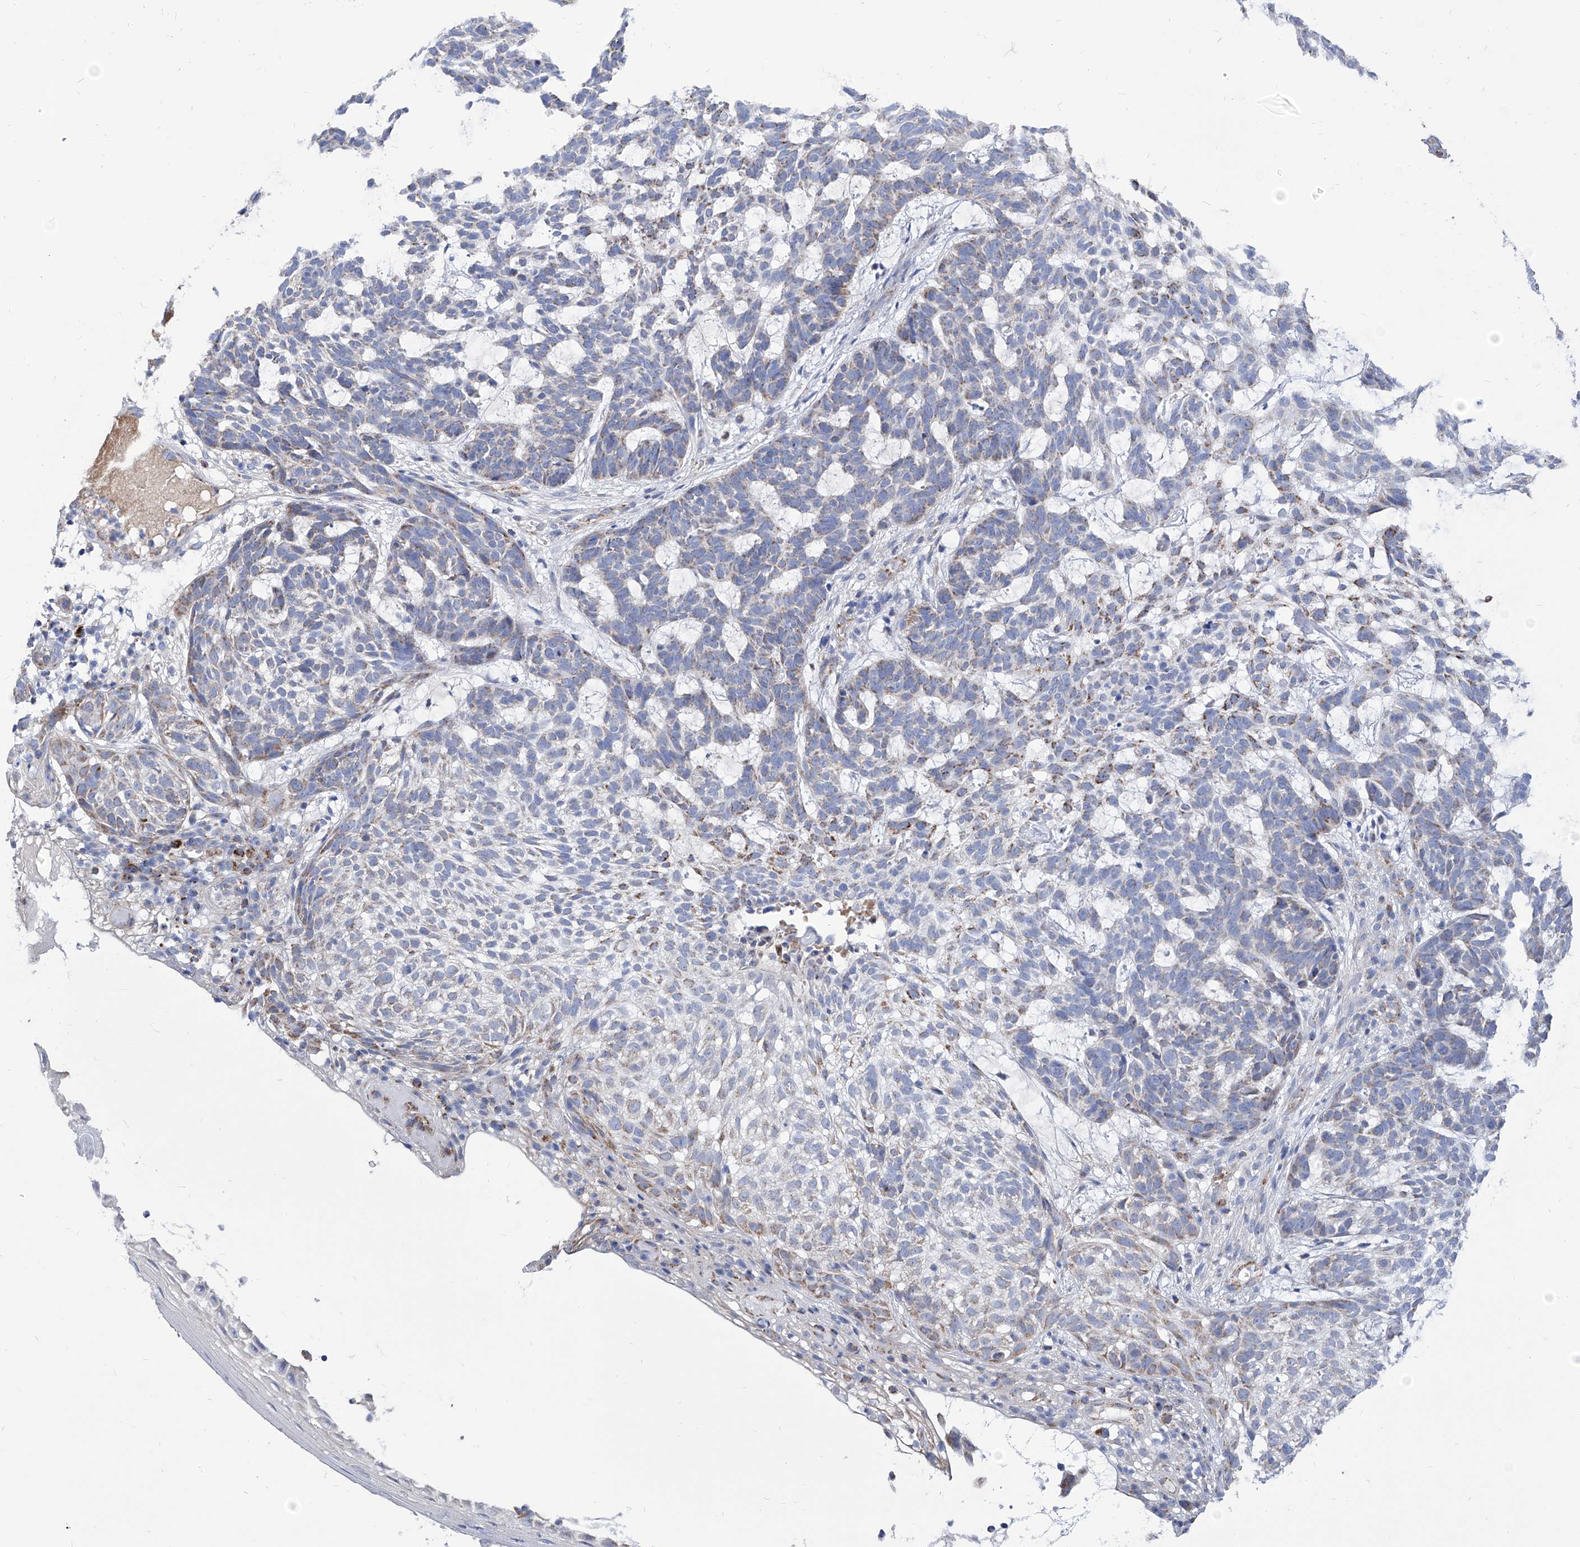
{"staining": {"intensity": "weak", "quantity": "25%-75%", "location": "cytoplasmic/membranous"}, "tissue": "skin cancer", "cell_type": "Tumor cells", "image_type": "cancer", "snomed": [{"axis": "morphology", "description": "Basal cell carcinoma"}, {"axis": "topography", "description": "Skin"}], "caption": "Protein staining exhibits weak cytoplasmic/membranous positivity in approximately 25%-75% of tumor cells in skin basal cell carcinoma. (DAB IHC with brightfield microscopy, high magnification).", "gene": "SRBD1", "patient": {"sex": "male", "age": 85}}